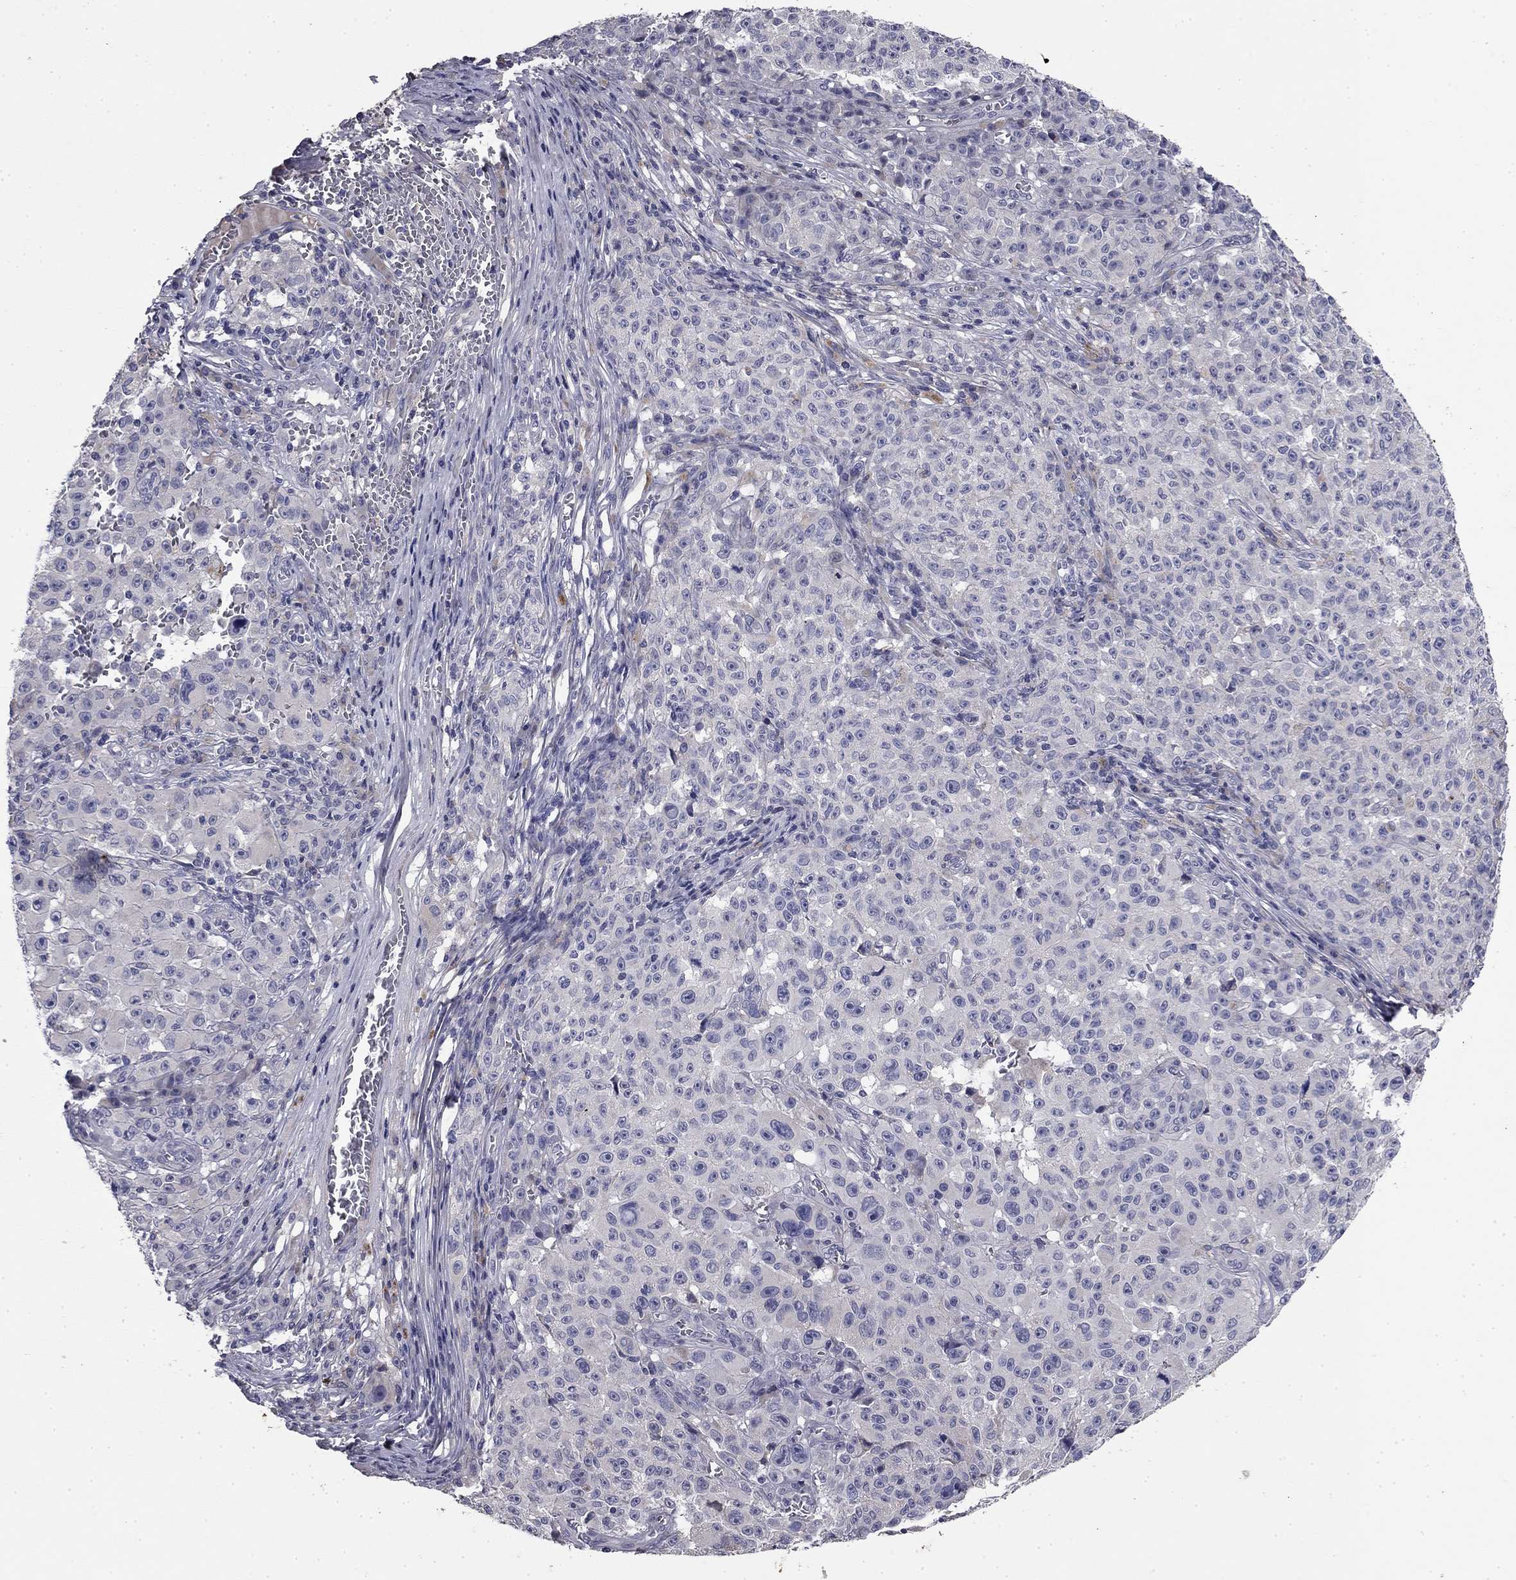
{"staining": {"intensity": "negative", "quantity": "none", "location": "none"}, "tissue": "melanoma", "cell_type": "Tumor cells", "image_type": "cancer", "snomed": [{"axis": "morphology", "description": "Malignant melanoma, NOS"}, {"axis": "topography", "description": "Skin"}], "caption": "A photomicrograph of malignant melanoma stained for a protein reveals no brown staining in tumor cells. (DAB (3,3'-diaminobenzidine) immunohistochemistry (IHC) visualized using brightfield microscopy, high magnification).", "gene": "COL2A1", "patient": {"sex": "female", "age": 82}}